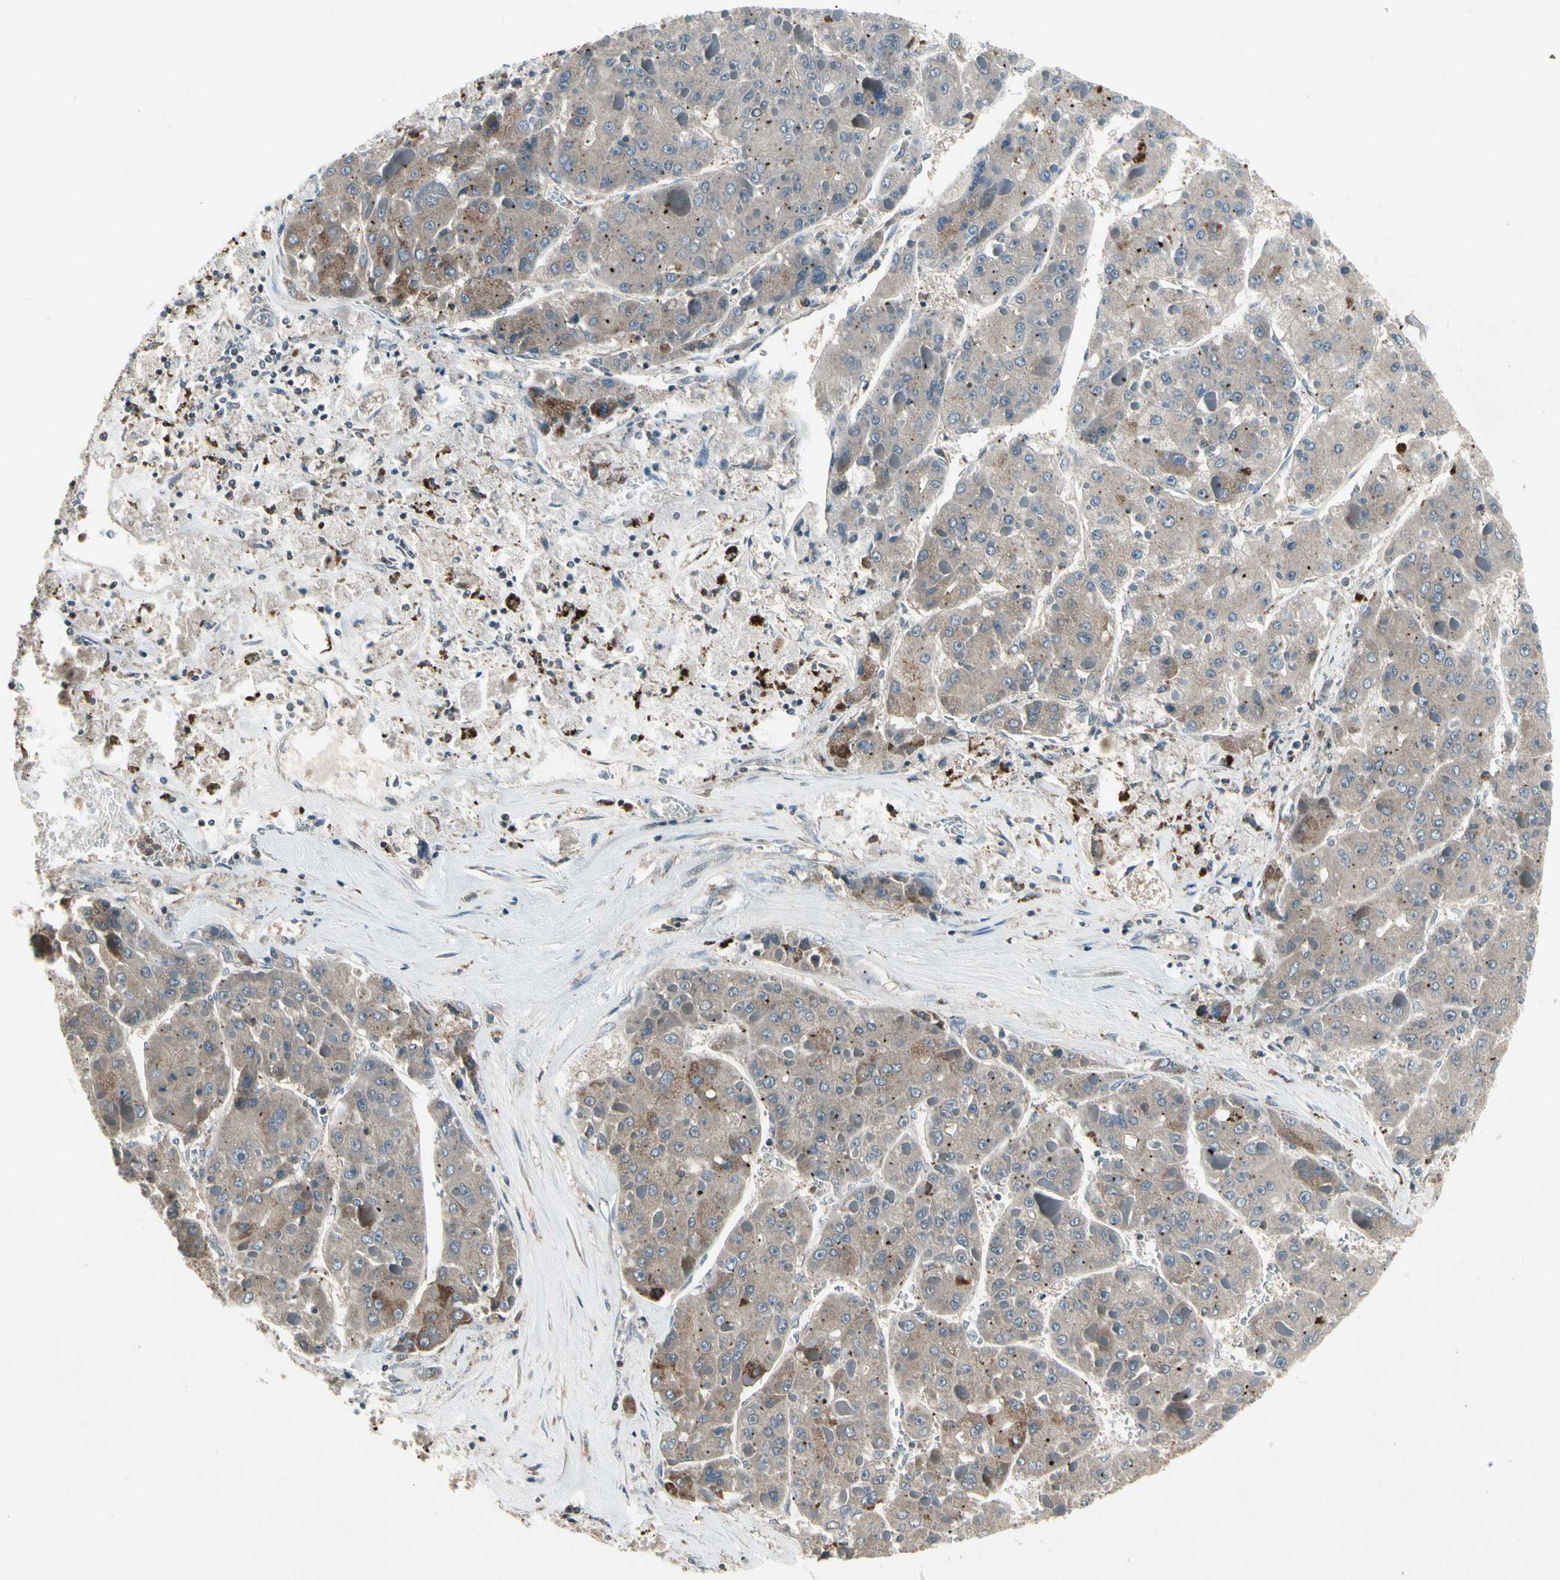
{"staining": {"intensity": "moderate", "quantity": "<25%", "location": "cytoplasmic/membranous"}, "tissue": "liver cancer", "cell_type": "Tumor cells", "image_type": "cancer", "snomed": [{"axis": "morphology", "description": "Carcinoma, Hepatocellular, NOS"}, {"axis": "topography", "description": "Liver"}], "caption": "This is a micrograph of immunohistochemistry staining of liver hepatocellular carcinoma, which shows moderate expression in the cytoplasmic/membranous of tumor cells.", "gene": "NMI", "patient": {"sex": "female", "age": 73}}